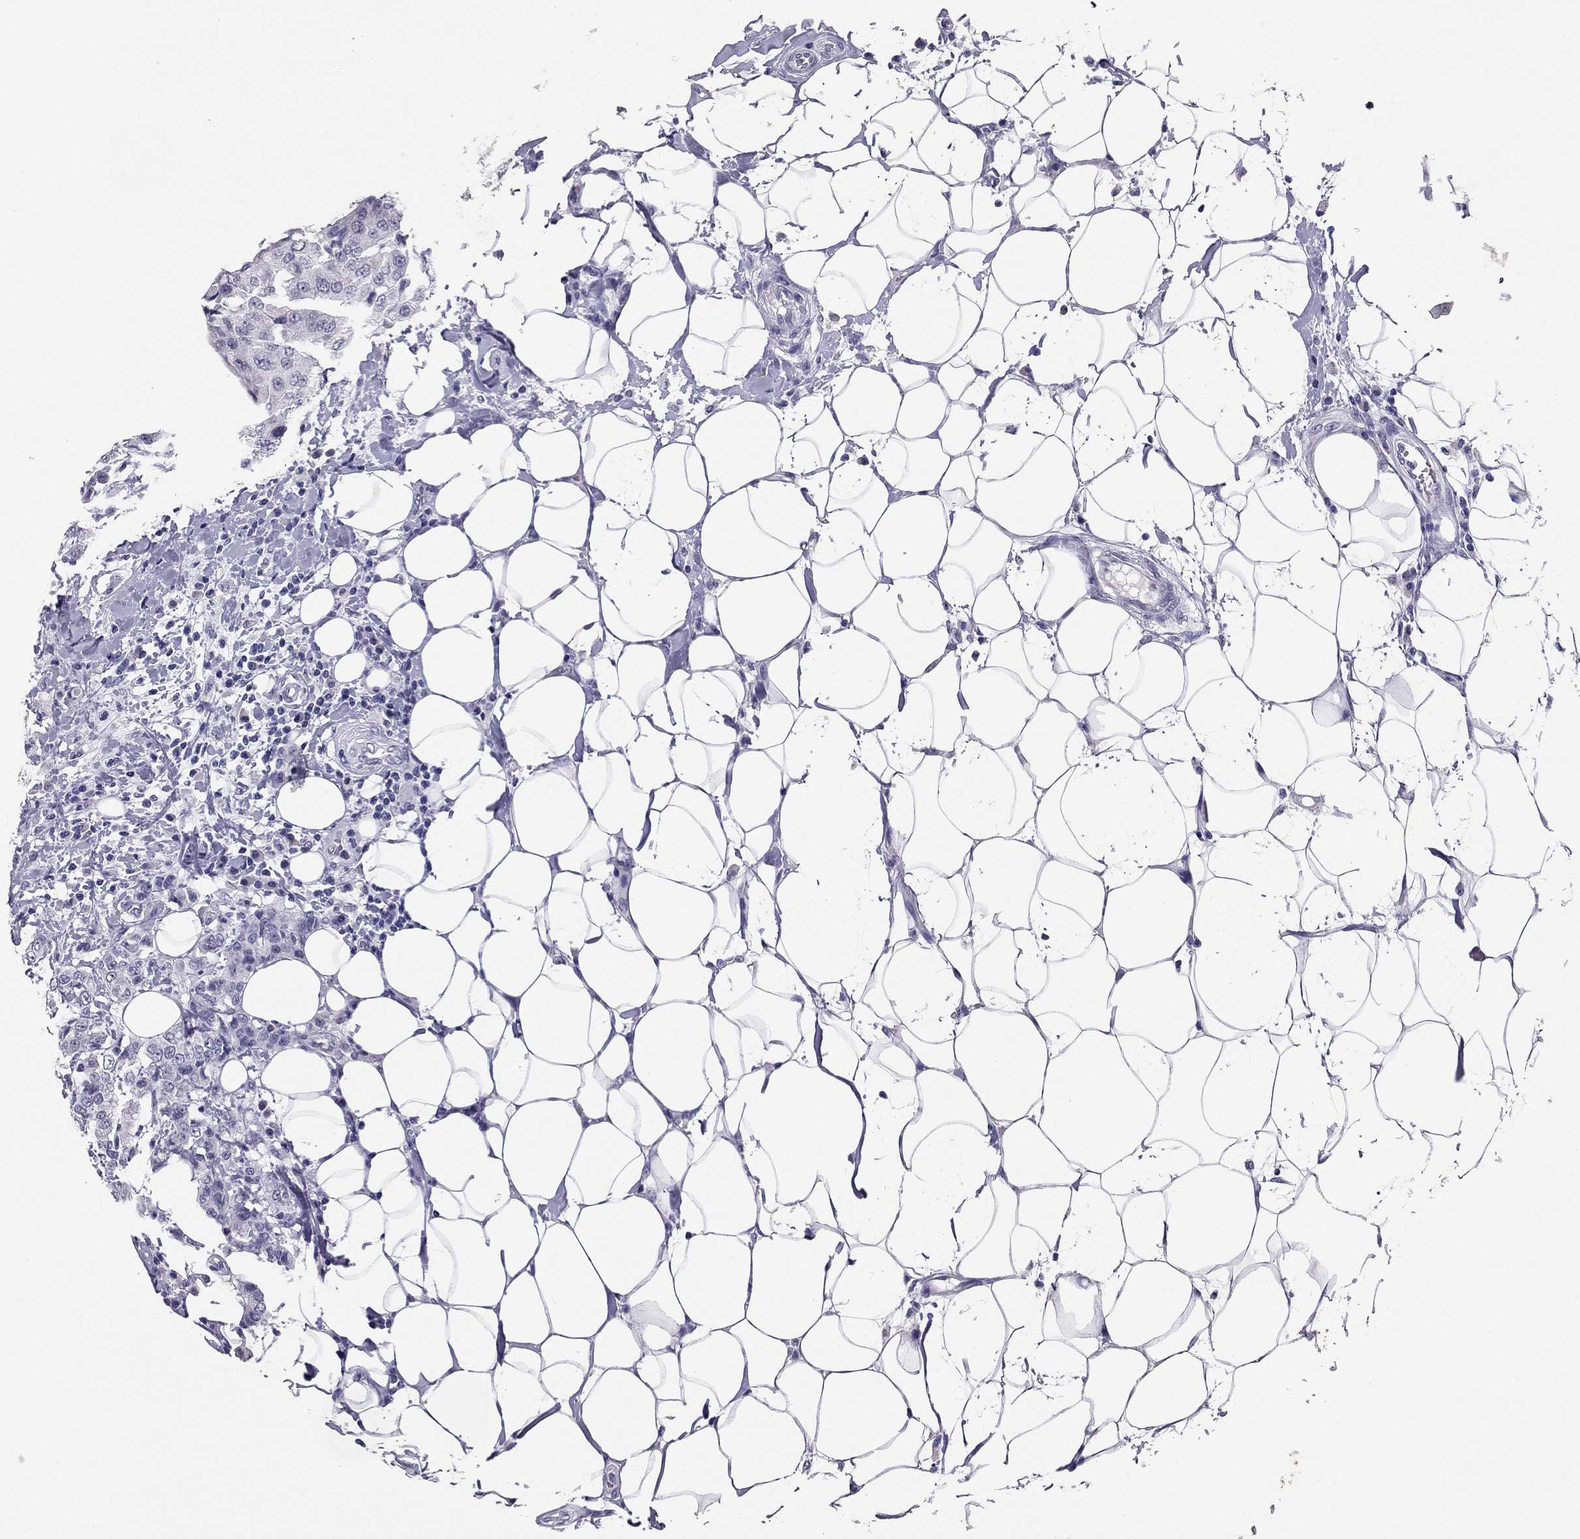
{"staining": {"intensity": "negative", "quantity": "none", "location": "none"}, "tissue": "breast cancer", "cell_type": "Tumor cells", "image_type": "cancer", "snomed": [{"axis": "morphology", "description": "Duct carcinoma"}, {"axis": "topography", "description": "Breast"}], "caption": "Invasive ductal carcinoma (breast) was stained to show a protein in brown. There is no significant positivity in tumor cells. The staining was performed using DAB to visualize the protein expression in brown, while the nuclei were stained in blue with hematoxylin (Magnification: 20x).", "gene": "RHO", "patient": {"sex": "female", "age": 27}}